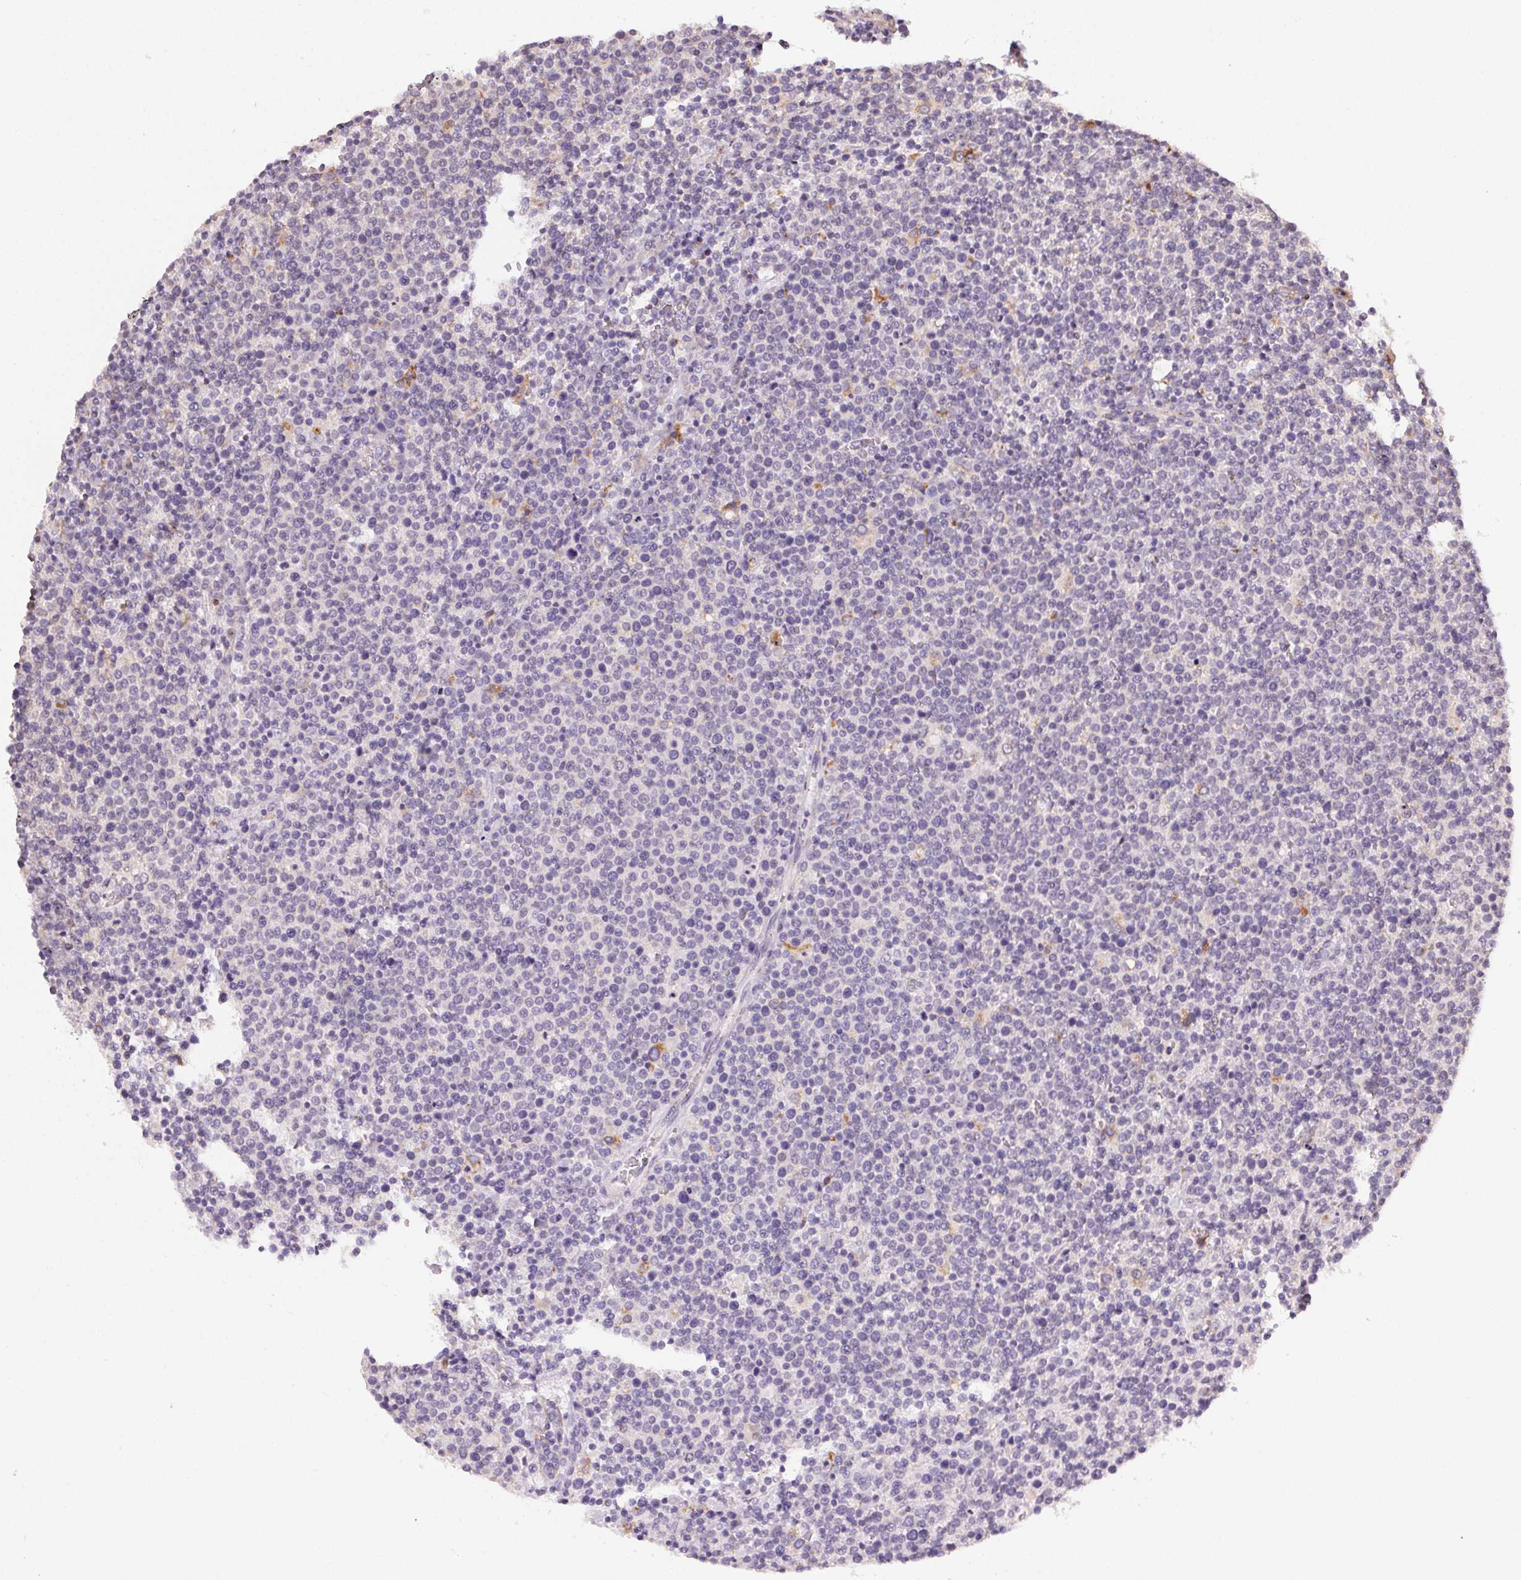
{"staining": {"intensity": "negative", "quantity": "none", "location": "none"}, "tissue": "lymphoma", "cell_type": "Tumor cells", "image_type": "cancer", "snomed": [{"axis": "morphology", "description": "Malignant lymphoma, non-Hodgkin's type, High grade"}, {"axis": "topography", "description": "Lymph node"}], "caption": "Photomicrograph shows no protein staining in tumor cells of lymphoma tissue.", "gene": "METTL13", "patient": {"sex": "male", "age": 61}}